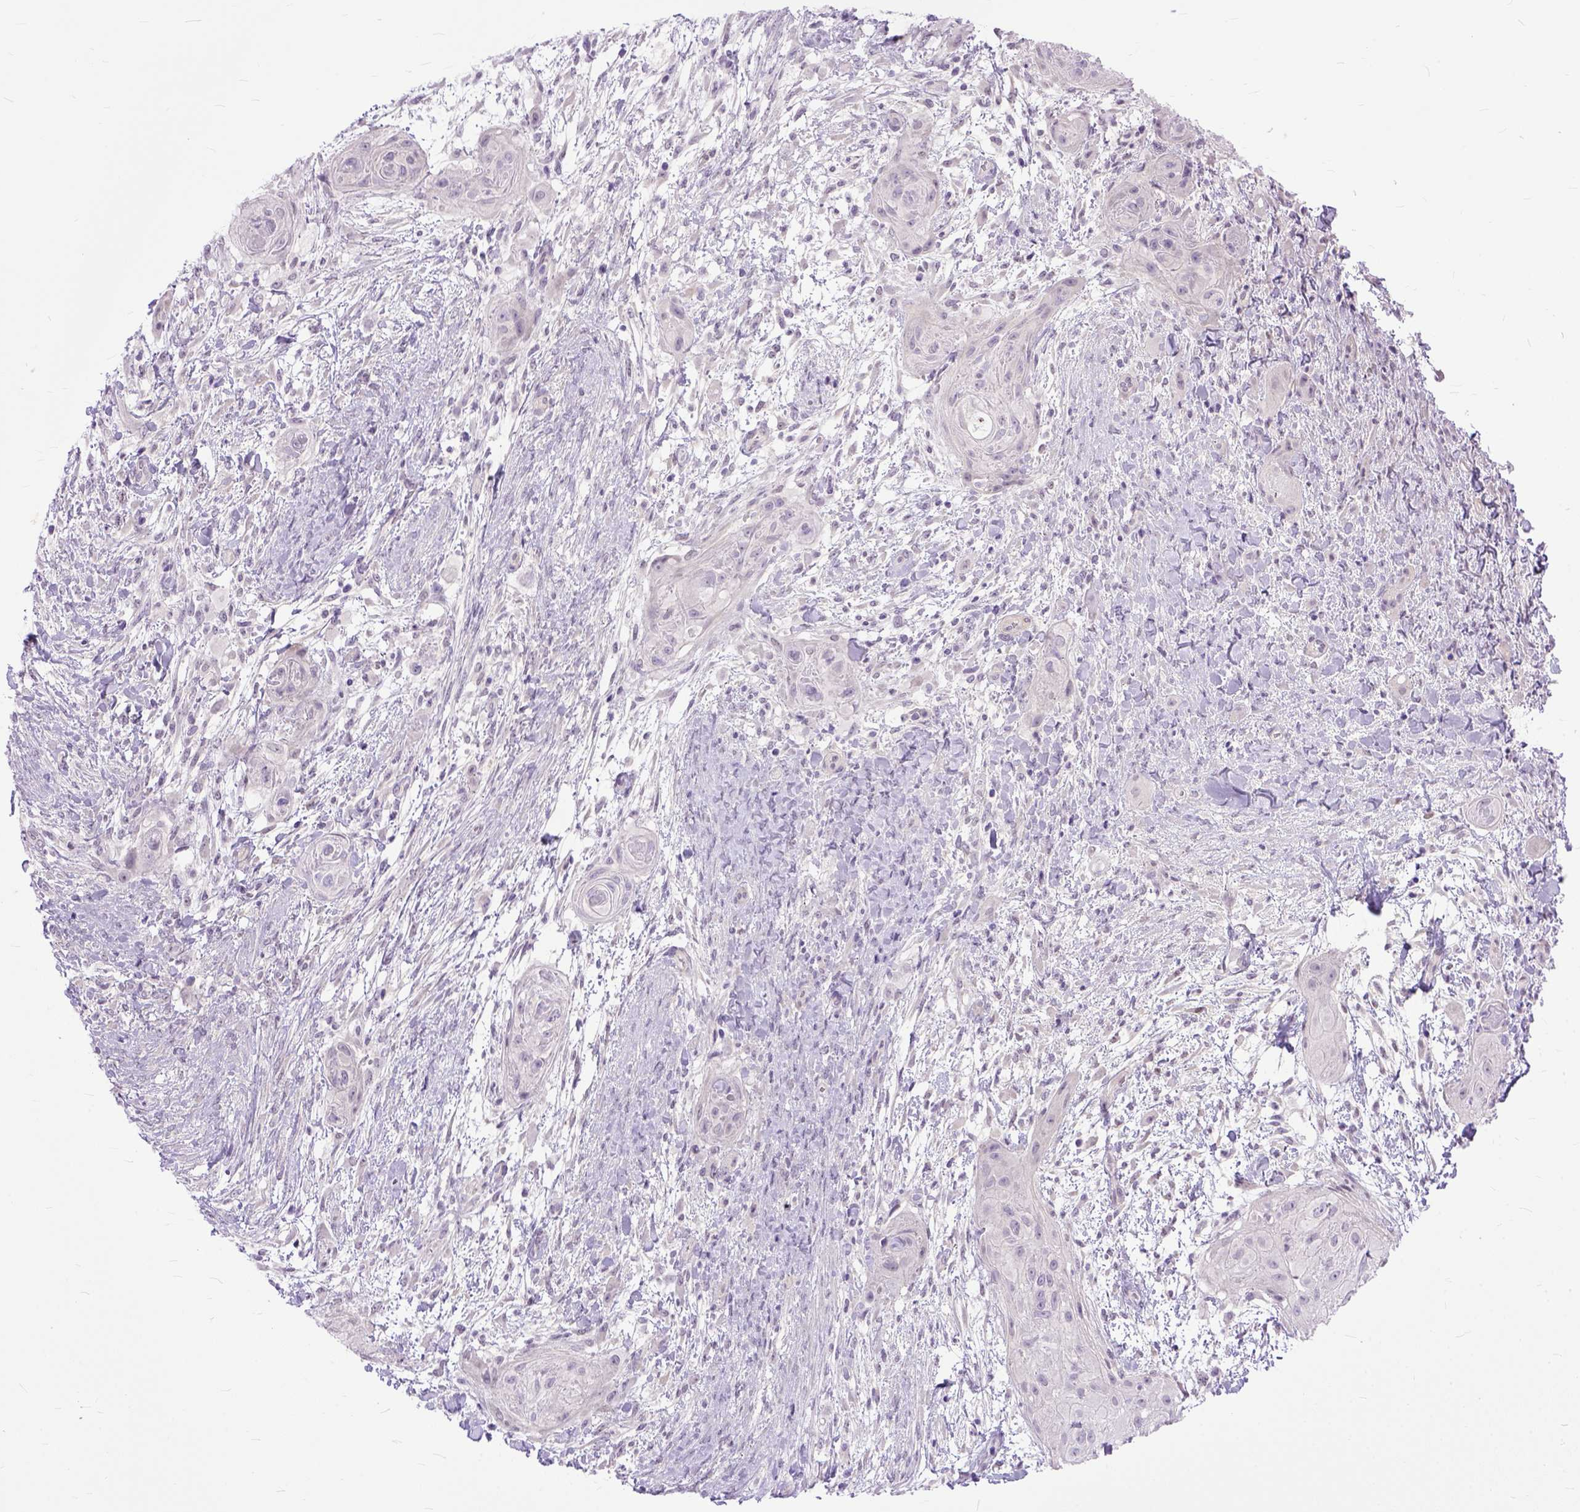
{"staining": {"intensity": "negative", "quantity": "none", "location": "none"}, "tissue": "skin cancer", "cell_type": "Tumor cells", "image_type": "cancer", "snomed": [{"axis": "morphology", "description": "Squamous cell carcinoma, NOS"}, {"axis": "topography", "description": "Skin"}], "caption": "This is a micrograph of IHC staining of skin cancer (squamous cell carcinoma), which shows no expression in tumor cells.", "gene": "TCEAL7", "patient": {"sex": "male", "age": 62}}